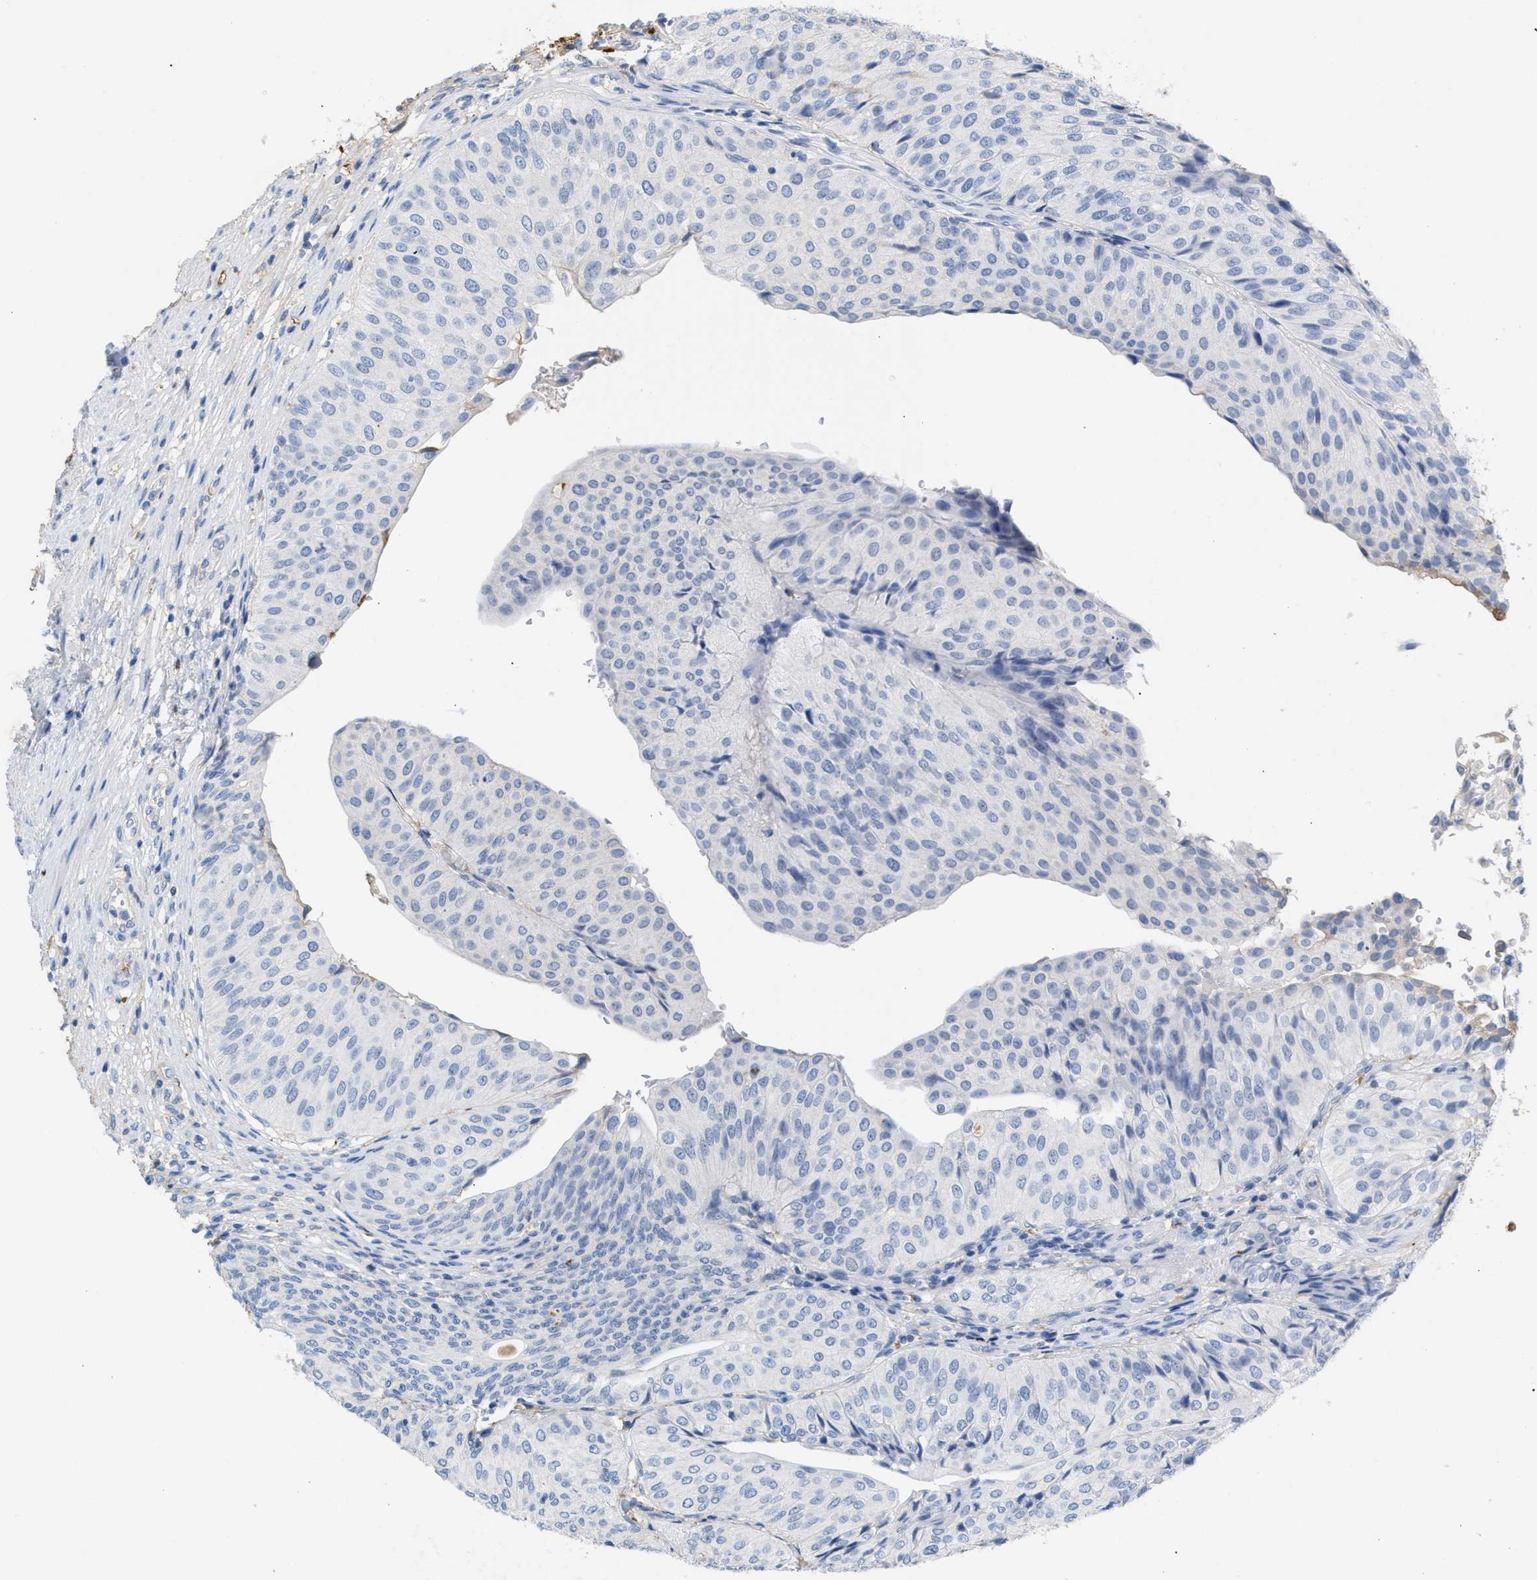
{"staining": {"intensity": "negative", "quantity": "none", "location": "none"}, "tissue": "urothelial cancer", "cell_type": "Tumor cells", "image_type": "cancer", "snomed": [{"axis": "morphology", "description": "Urothelial carcinoma, Low grade"}, {"axis": "topography", "description": "Urinary bladder"}], "caption": "Tumor cells show no significant staining in urothelial carcinoma (low-grade). (Stains: DAB immunohistochemistry (IHC) with hematoxylin counter stain, Microscopy: brightfield microscopy at high magnification).", "gene": "APOH", "patient": {"sex": "male", "age": 67}}